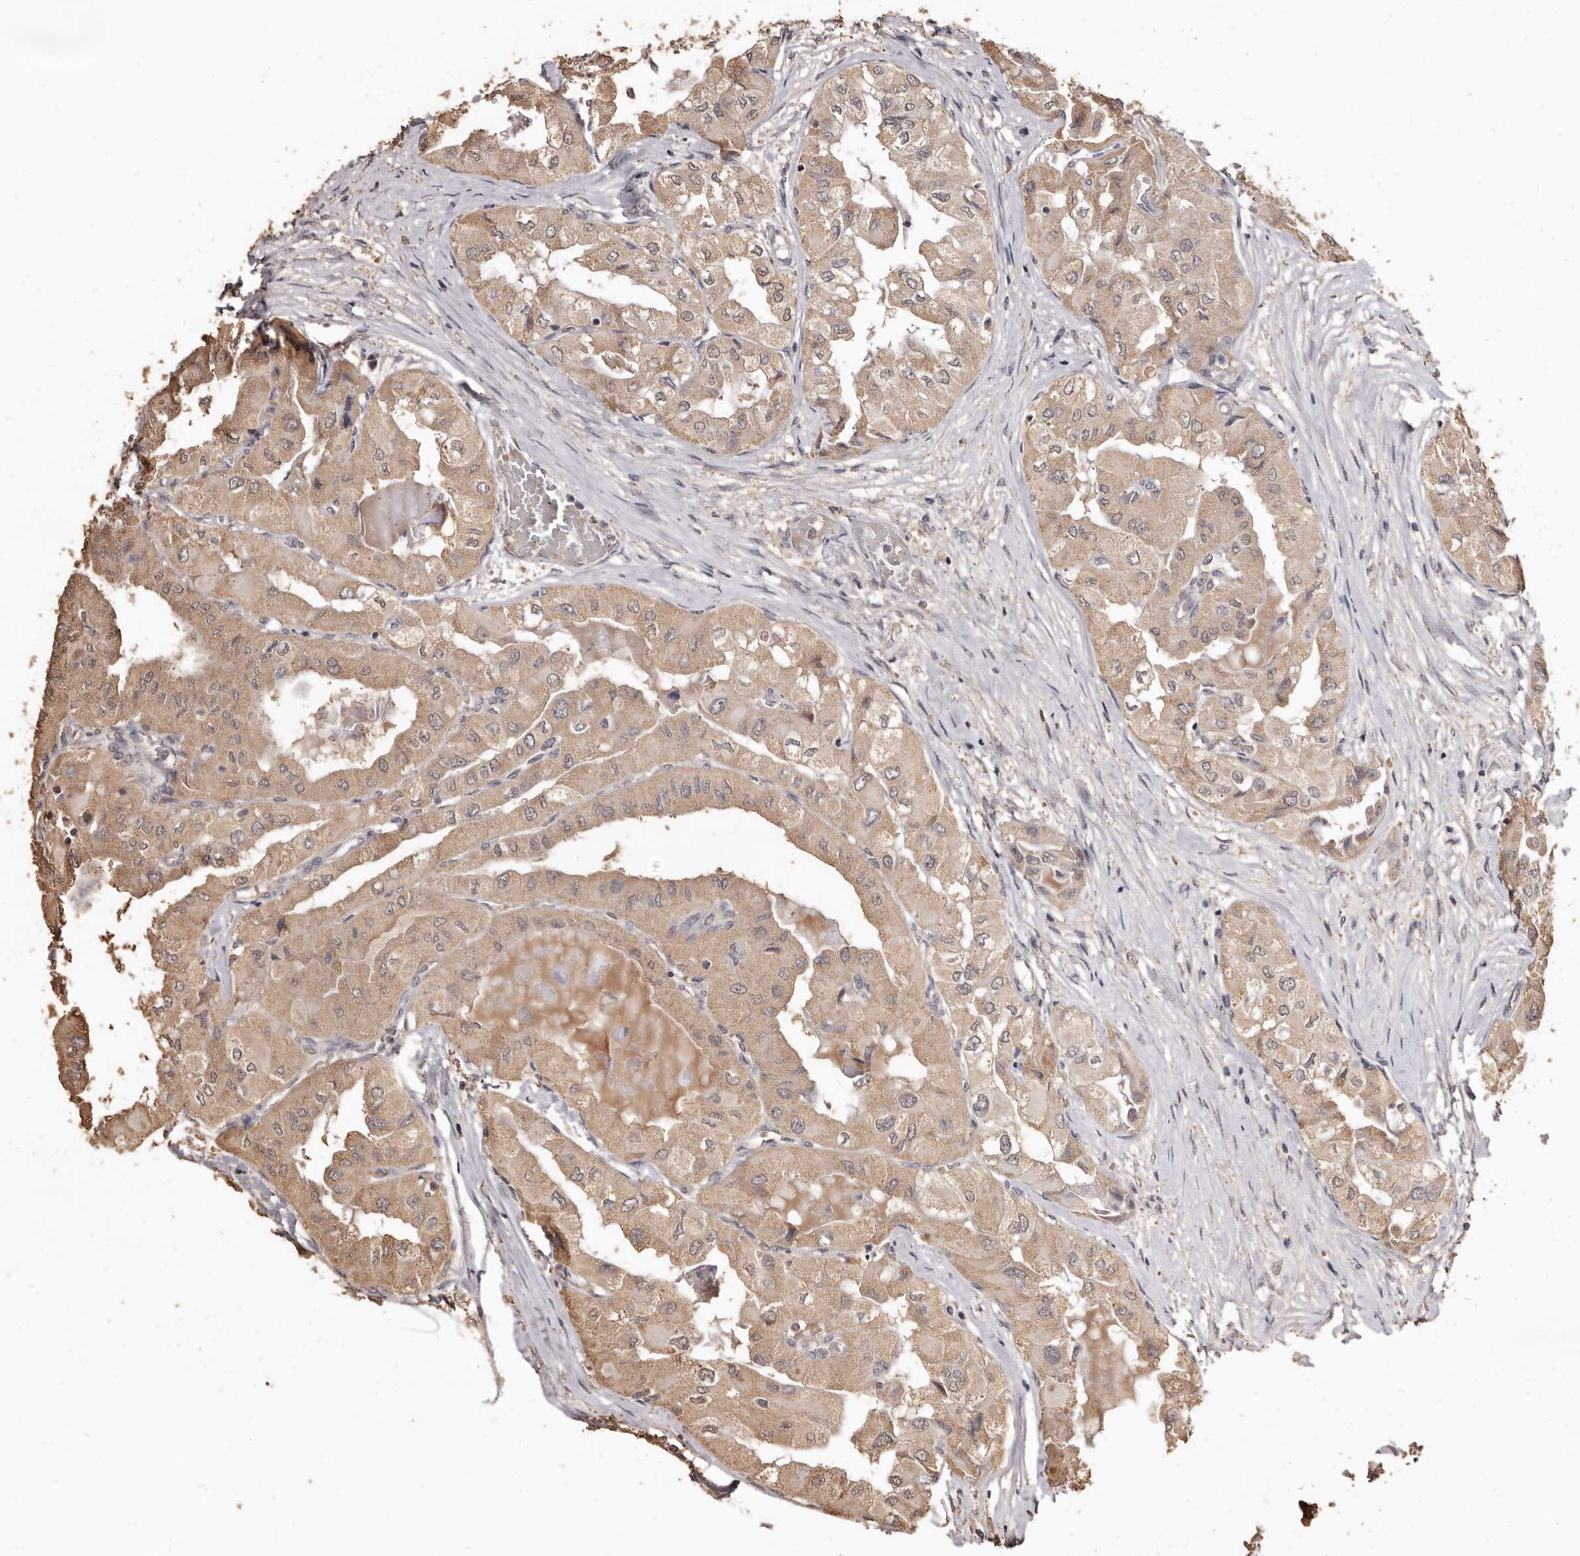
{"staining": {"intensity": "moderate", "quantity": ">75%", "location": "cytoplasmic/membranous"}, "tissue": "thyroid cancer", "cell_type": "Tumor cells", "image_type": "cancer", "snomed": [{"axis": "morphology", "description": "Papillary adenocarcinoma, NOS"}, {"axis": "topography", "description": "Thyroid gland"}], "caption": "An immunohistochemistry (IHC) histopathology image of tumor tissue is shown. Protein staining in brown shows moderate cytoplasmic/membranous positivity in papillary adenocarcinoma (thyroid) within tumor cells. (brown staining indicates protein expression, while blue staining denotes nuclei).", "gene": "INAVA", "patient": {"sex": "female", "age": 59}}